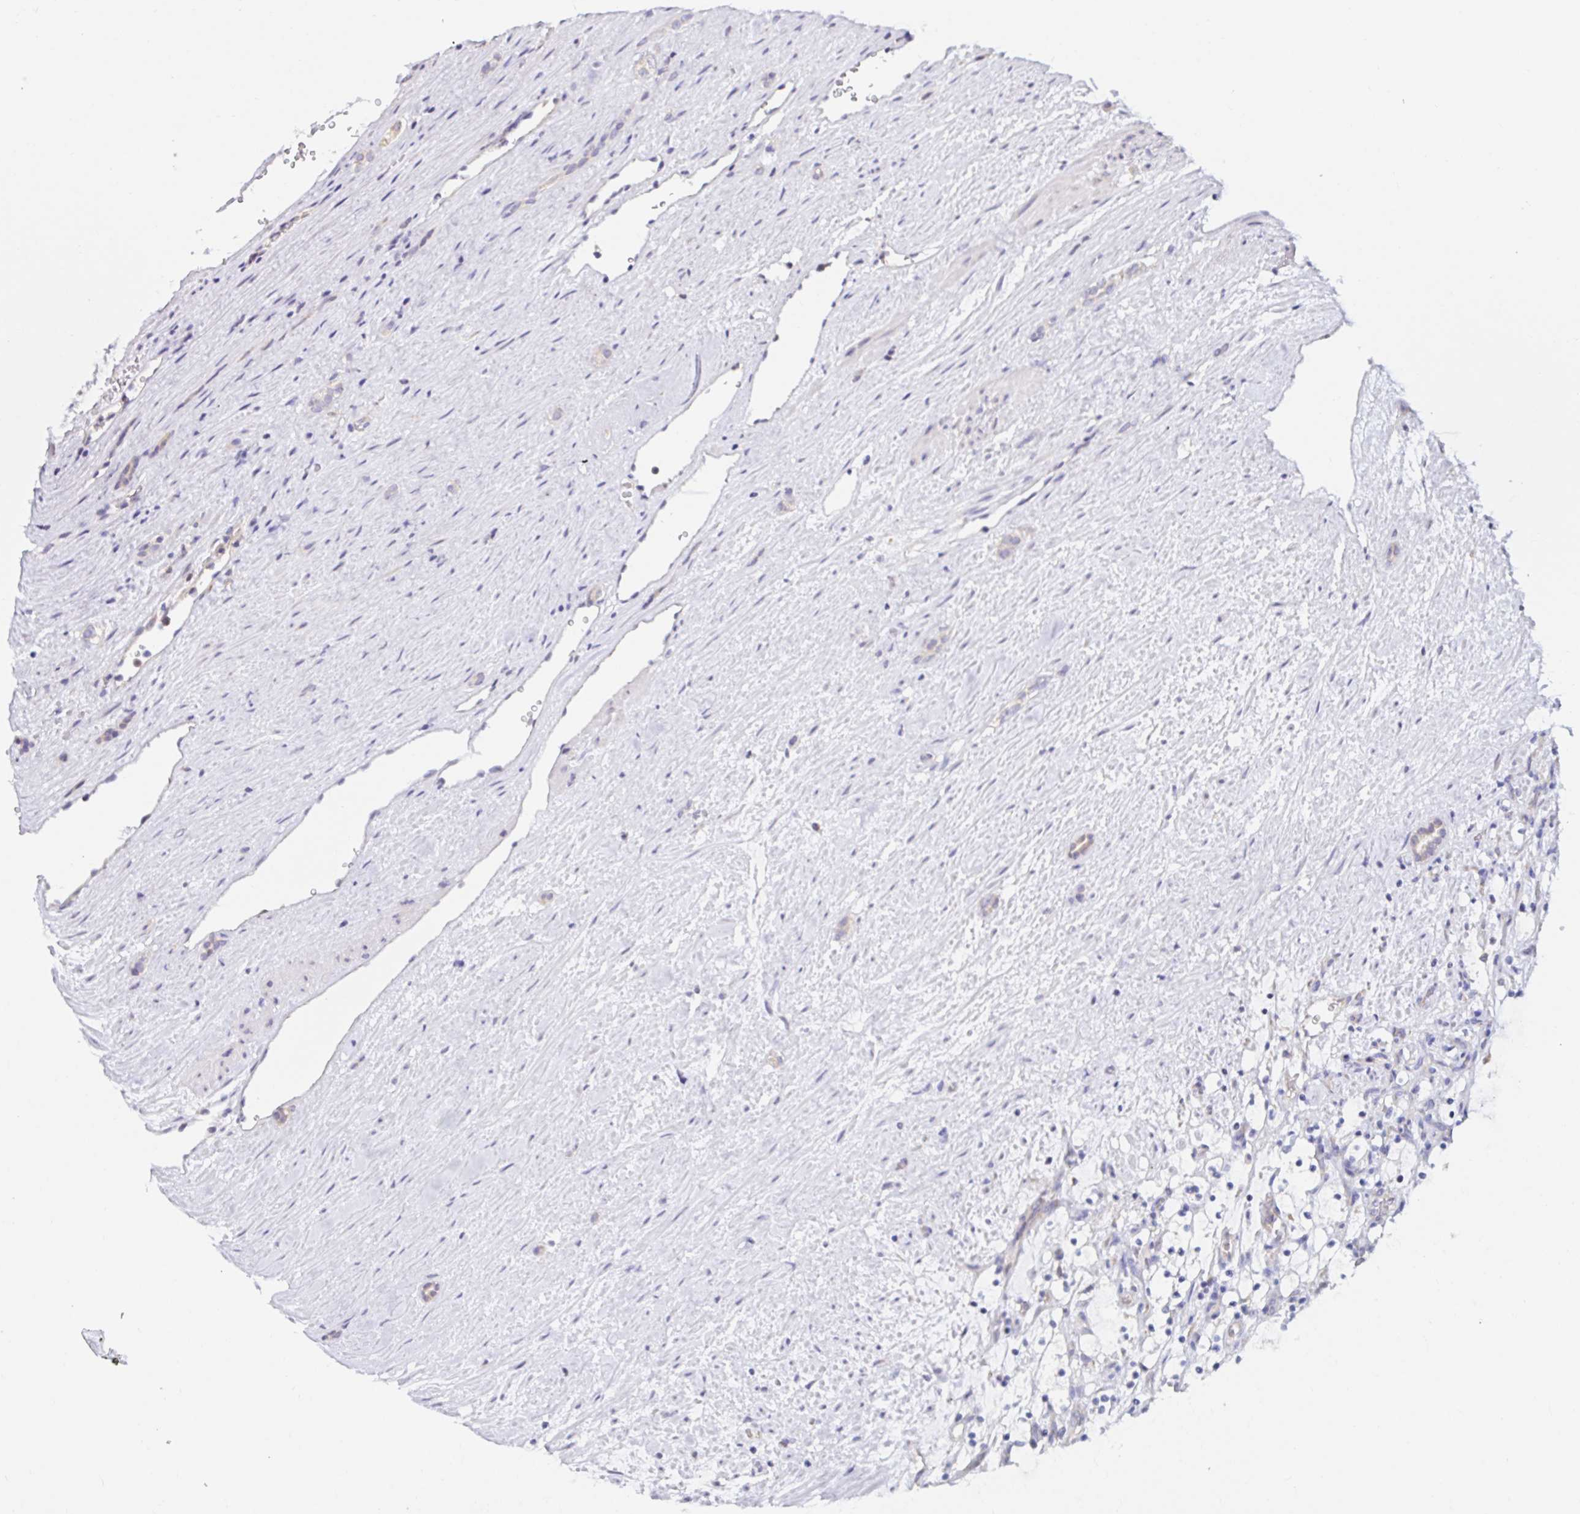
{"staining": {"intensity": "weak", "quantity": "<25%", "location": "cytoplasmic/membranous"}, "tissue": "renal cancer", "cell_type": "Tumor cells", "image_type": "cancer", "snomed": [{"axis": "morphology", "description": "Adenocarcinoma, NOS"}, {"axis": "topography", "description": "Kidney"}], "caption": "Photomicrograph shows no protein expression in tumor cells of renal cancer (adenocarcinoma) tissue.", "gene": "VSIG2", "patient": {"sex": "female", "age": 69}}